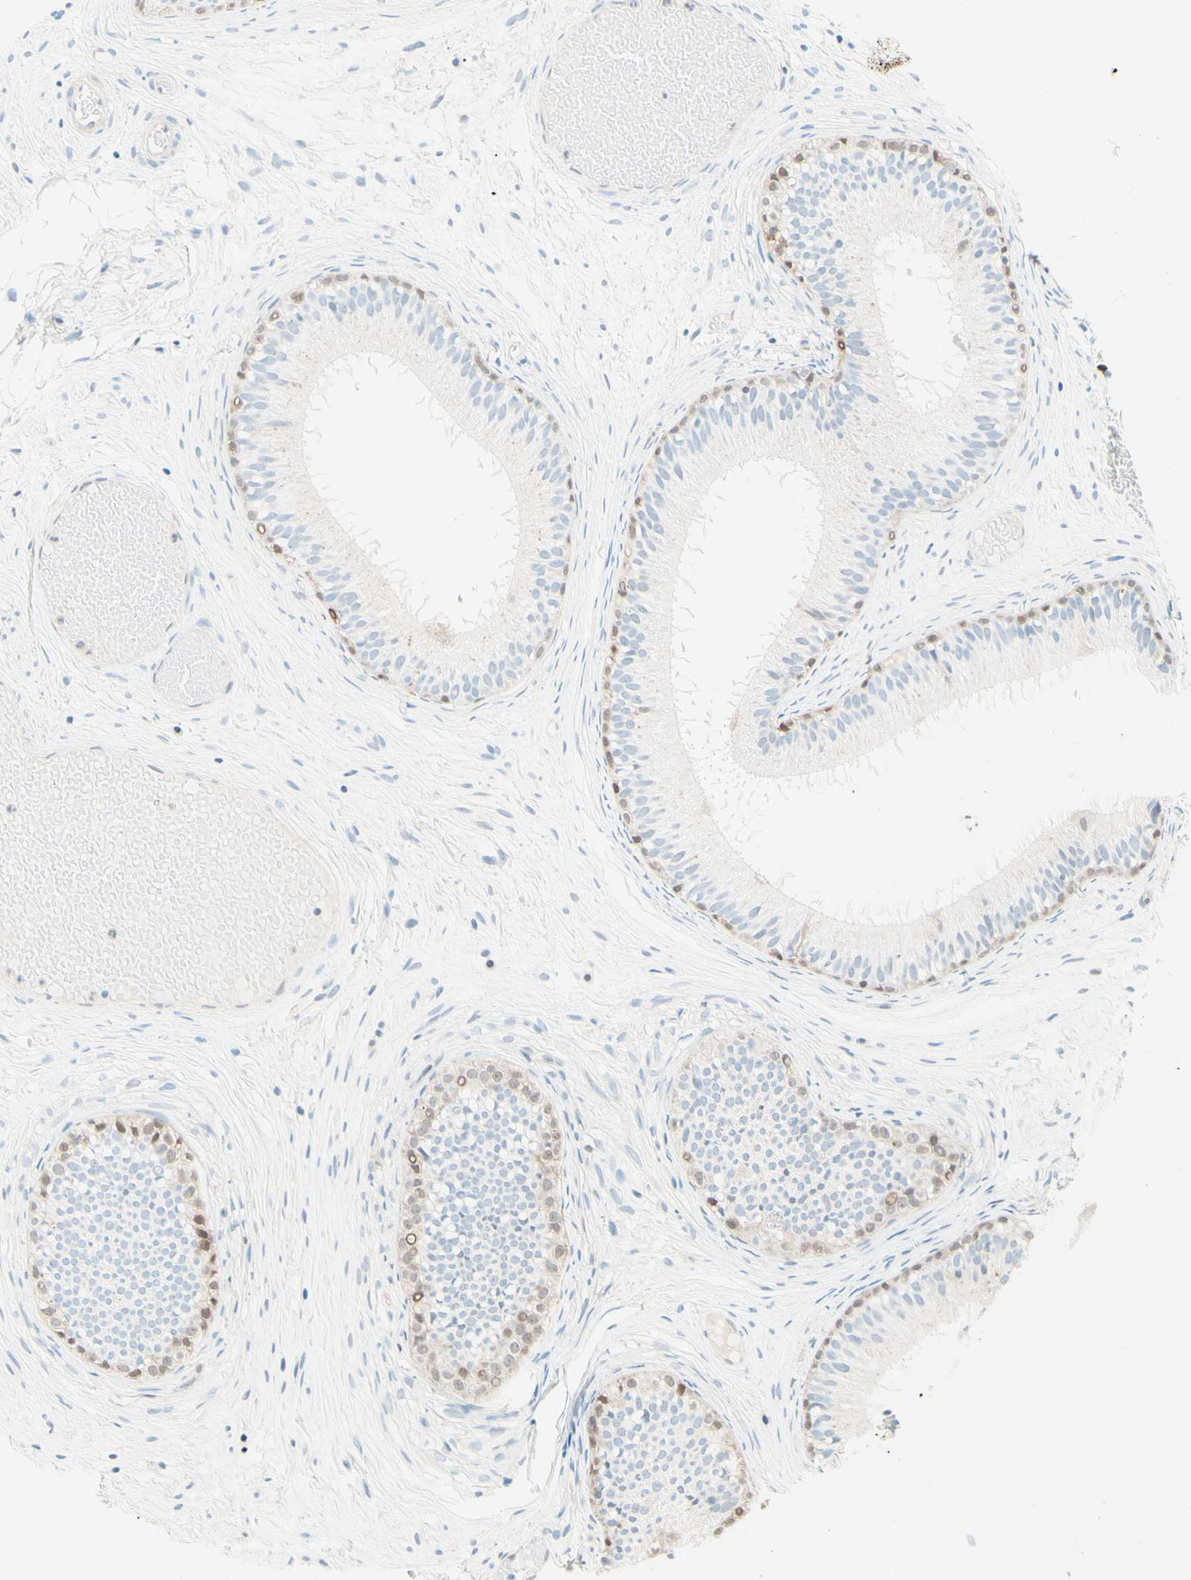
{"staining": {"intensity": "weak", "quantity": "<25%", "location": "nuclear"}, "tissue": "epididymis", "cell_type": "Glandular cells", "image_type": "normal", "snomed": [{"axis": "morphology", "description": "Normal tissue, NOS"}, {"axis": "morphology", "description": "Atrophy, NOS"}, {"axis": "topography", "description": "Testis"}, {"axis": "topography", "description": "Epididymis"}], "caption": "Immunohistochemistry of normal epididymis demonstrates no expression in glandular cells. Nuclei are stained in blue.", "gene": "UPK3B", "patient": {"sex": "male", "age": 18}}